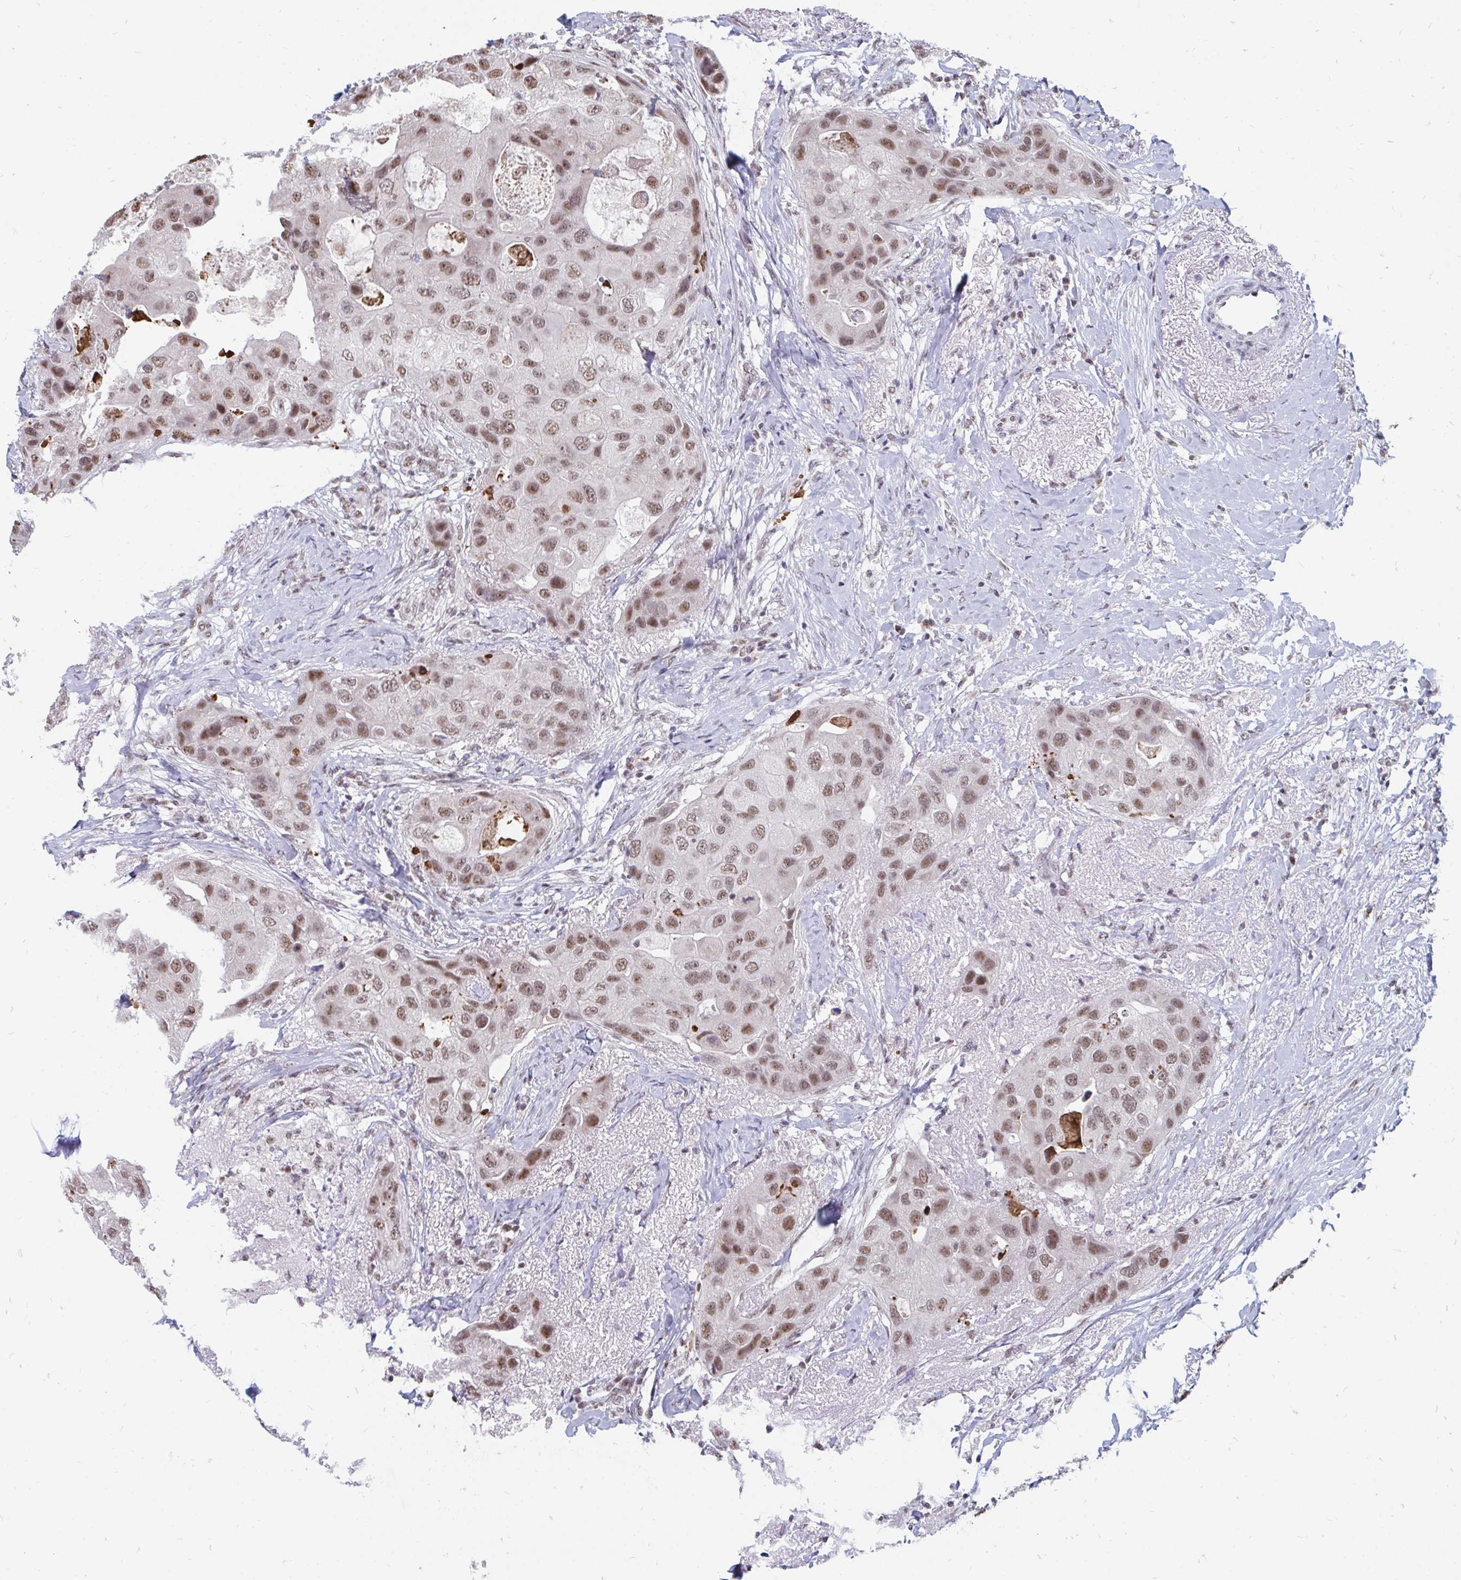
{"staining": {"intensity": "moderate", "quantity": ">75%", "location": "nuclear"}, "tissue": "breast cancer", "cell_type": "Tumor cells", "image_type": "cancer", "snomed": [{"axis": "morphology", "description": "Duct carcinoma"}, {"axis": "topography", "description": "Breast"}], "caption": "Protein analysis of breast cancer tissue exhibits moderate nuclear staining in approximately >75% of tumor cells. (brown staining indicates protein expression, while blue staining denotes nuclei).", "gene": "TRIP12", "patient": {"sex": "female", "age": 43}}